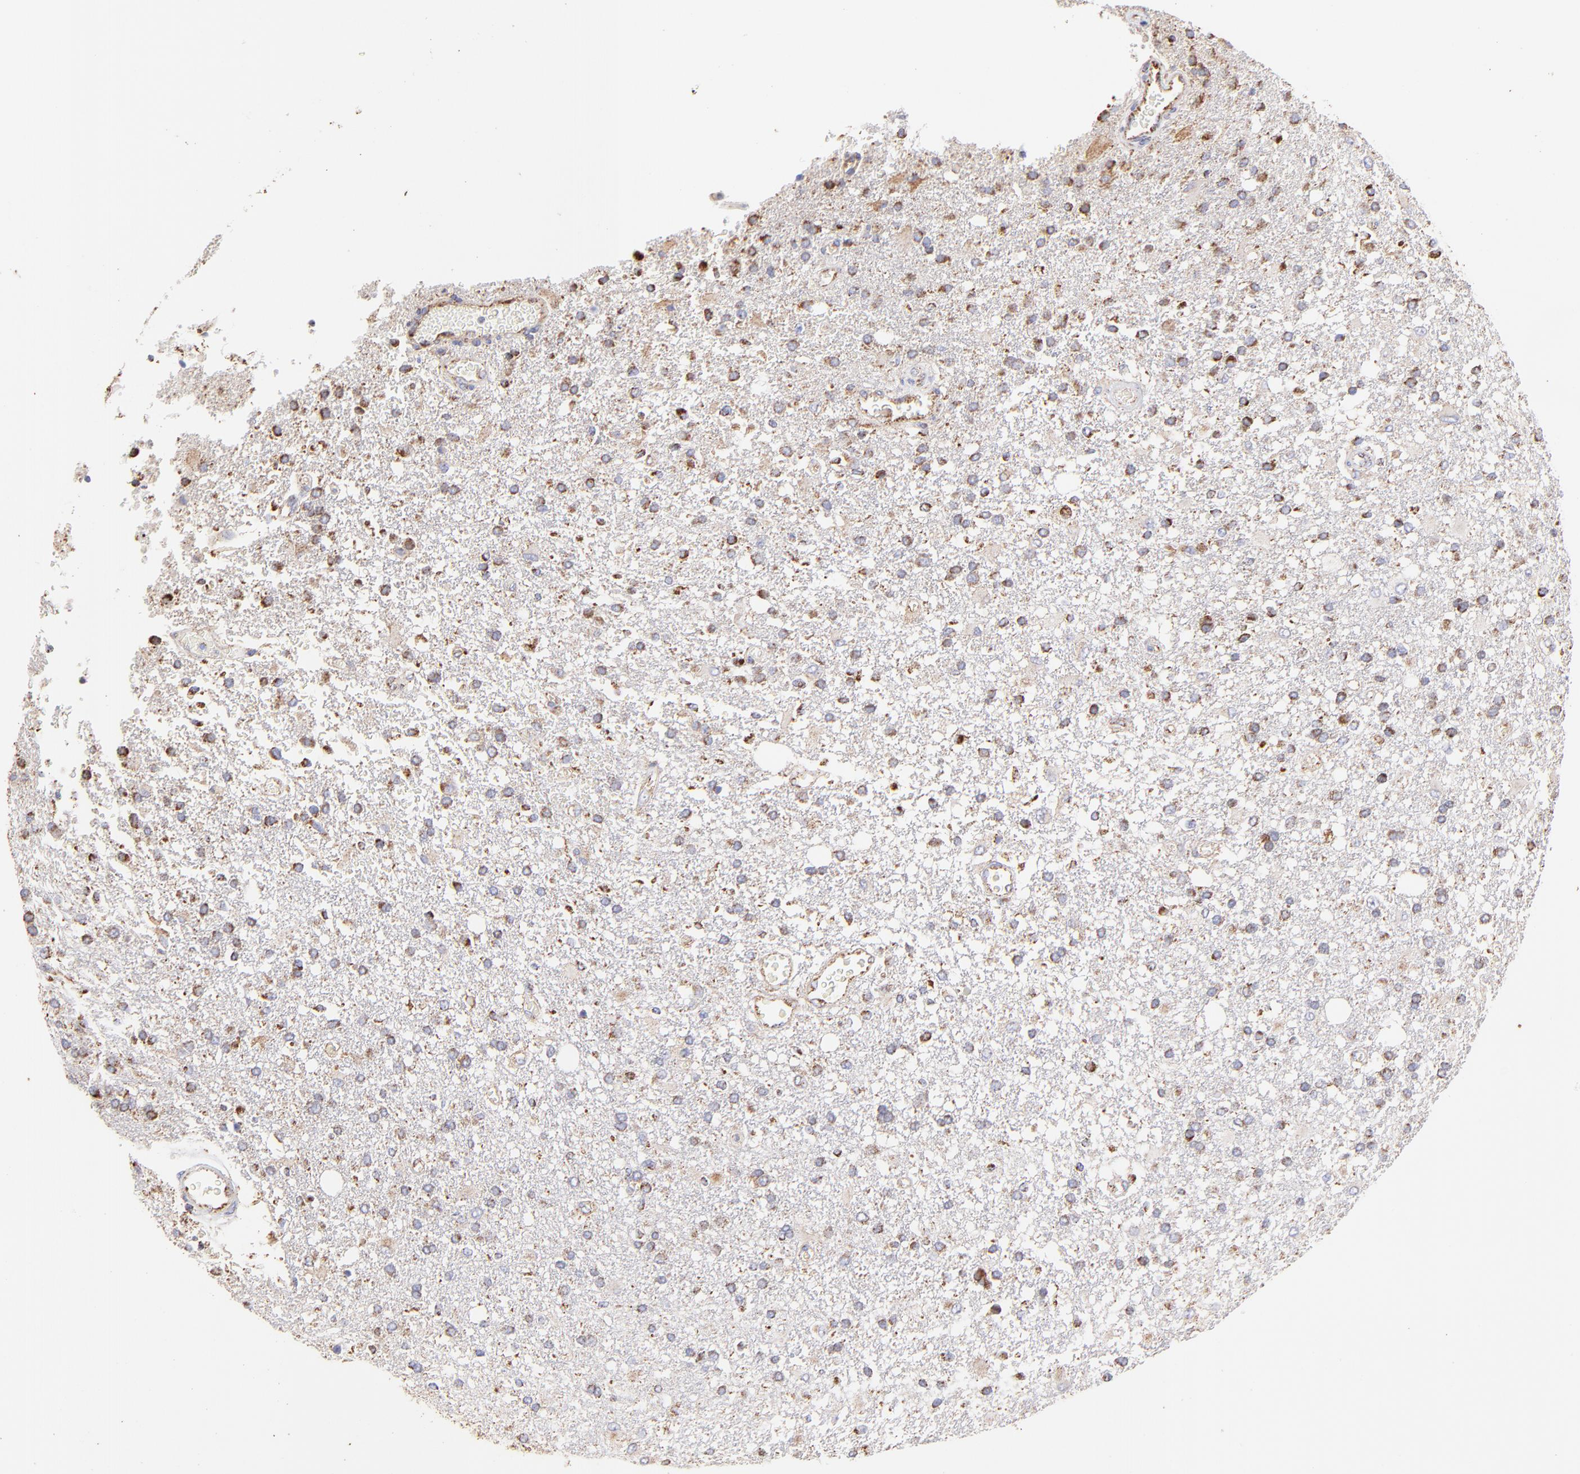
{"staining": {"intensity": "moderate", "quantity": "25%-75%", "location": "cytoplasmic/membranous"}, "tissue": "glioma", "cell_type": "Tumor cells", "image_type": "cancer", "snomed": [{"axis": "morphology", "description": "Glioma, malignant, High grade"}, {"axis": "topography", "description": "Cerebral cortex"}], "caption": "Protein analysis of malignant high-grade glioma tissue exhibits moderate cytoplasmic/membranous positivity in about 25%-75% of tumor cells.", "gene": "ECH1", "patient": {"sex": "male", "age": 79}}